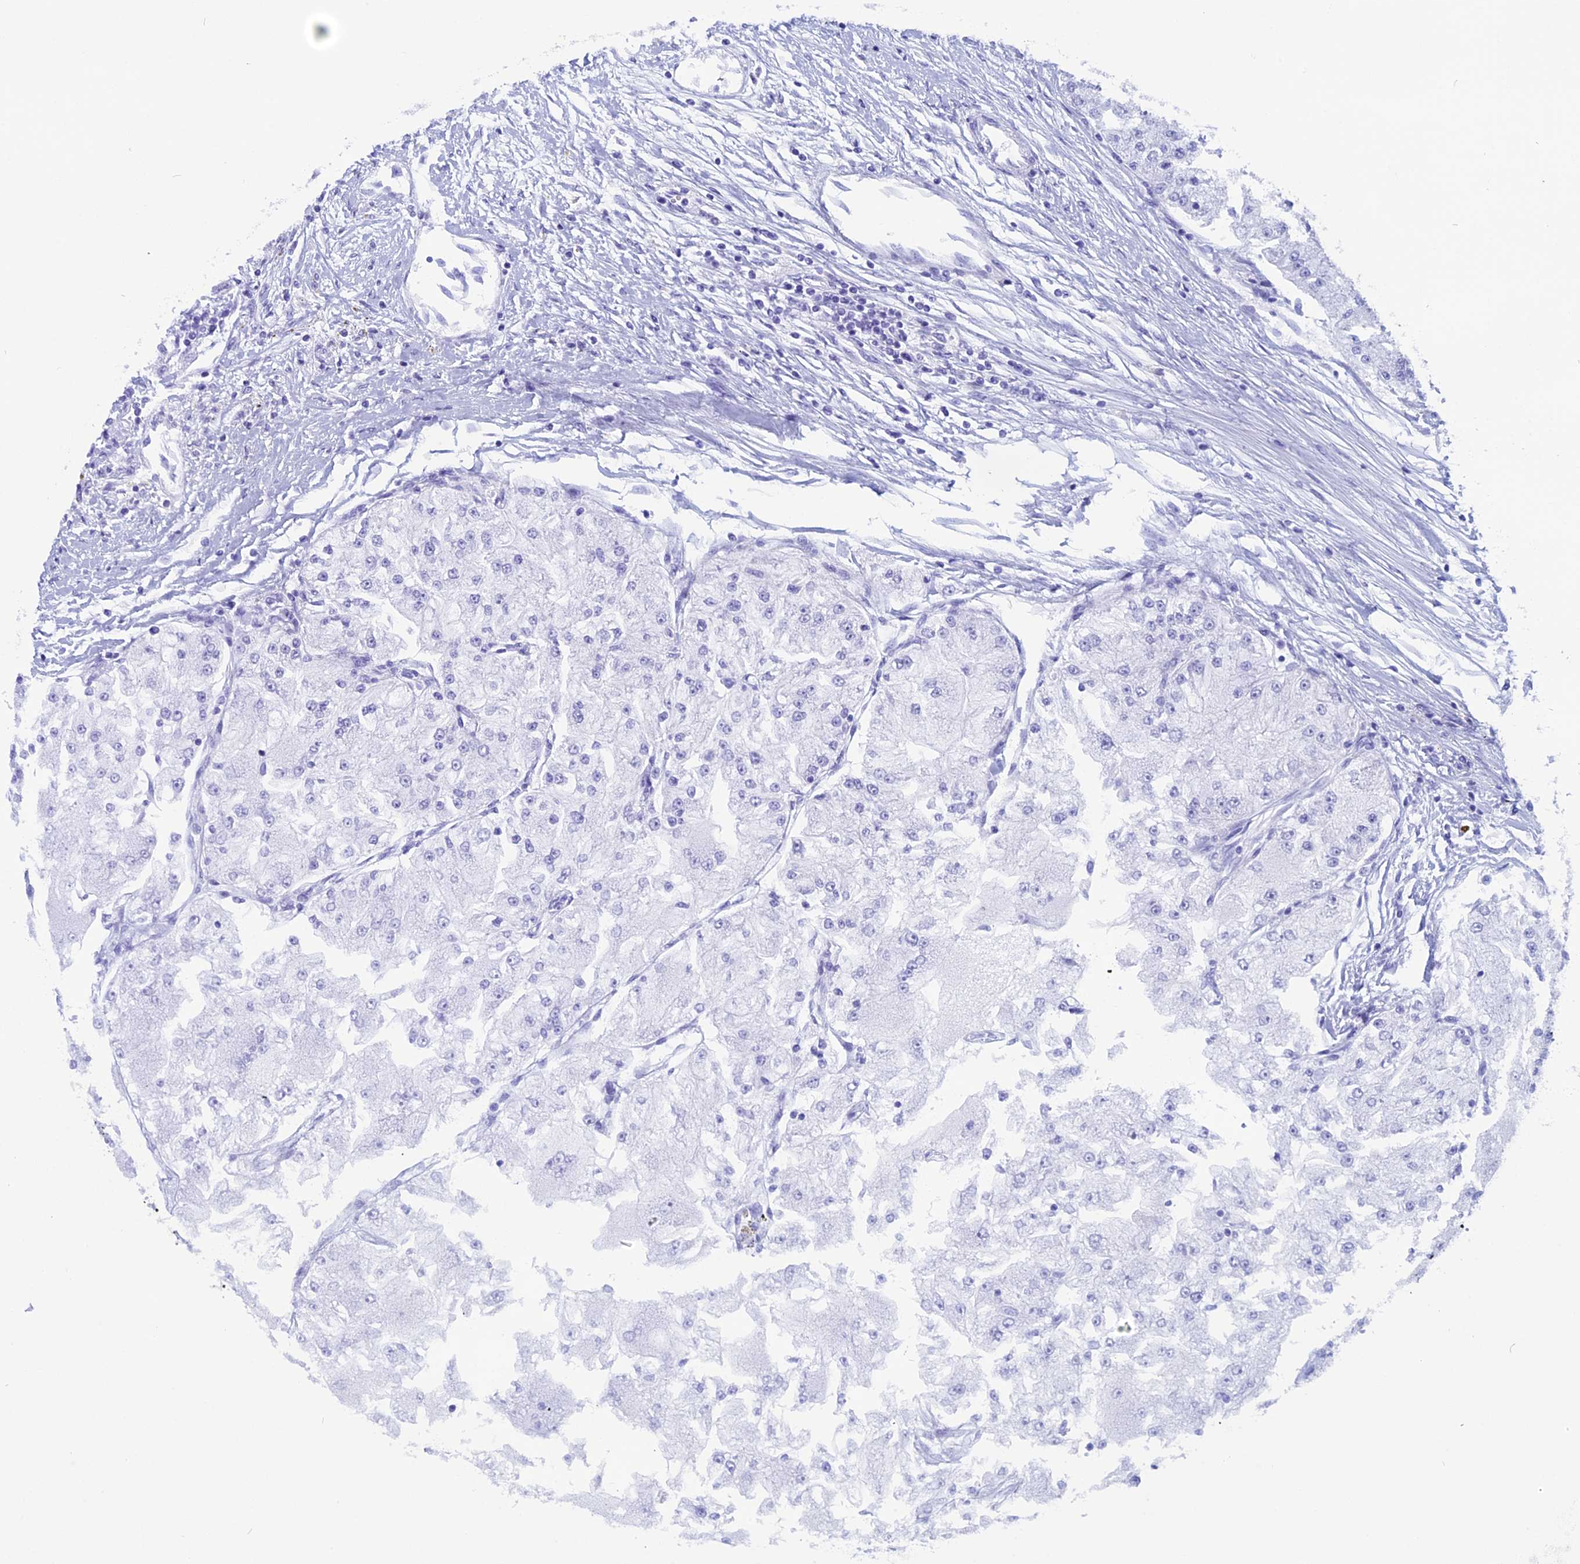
{"staining": {"intensity": "negative", "quantity": "none", "location": "none"}, "tissue": "renal cancer", "cell_type": "Tumor cells", "image_type": "cancer", "snomed": [{"axis": "morphology", "description": "Adenocarcinoma, NOS"}, {"axis": "topography", "description": "Kidney"}], "caption": "Micrograph shows no protein staining in tumor cells of renal adenocarcinoma tissue. The staining is performed using DAB brown chromogen with nuclei counter-stained in using hematoxylin.", "gene": "FAM169A", "patient": {"sex": "female", "age": 72}}